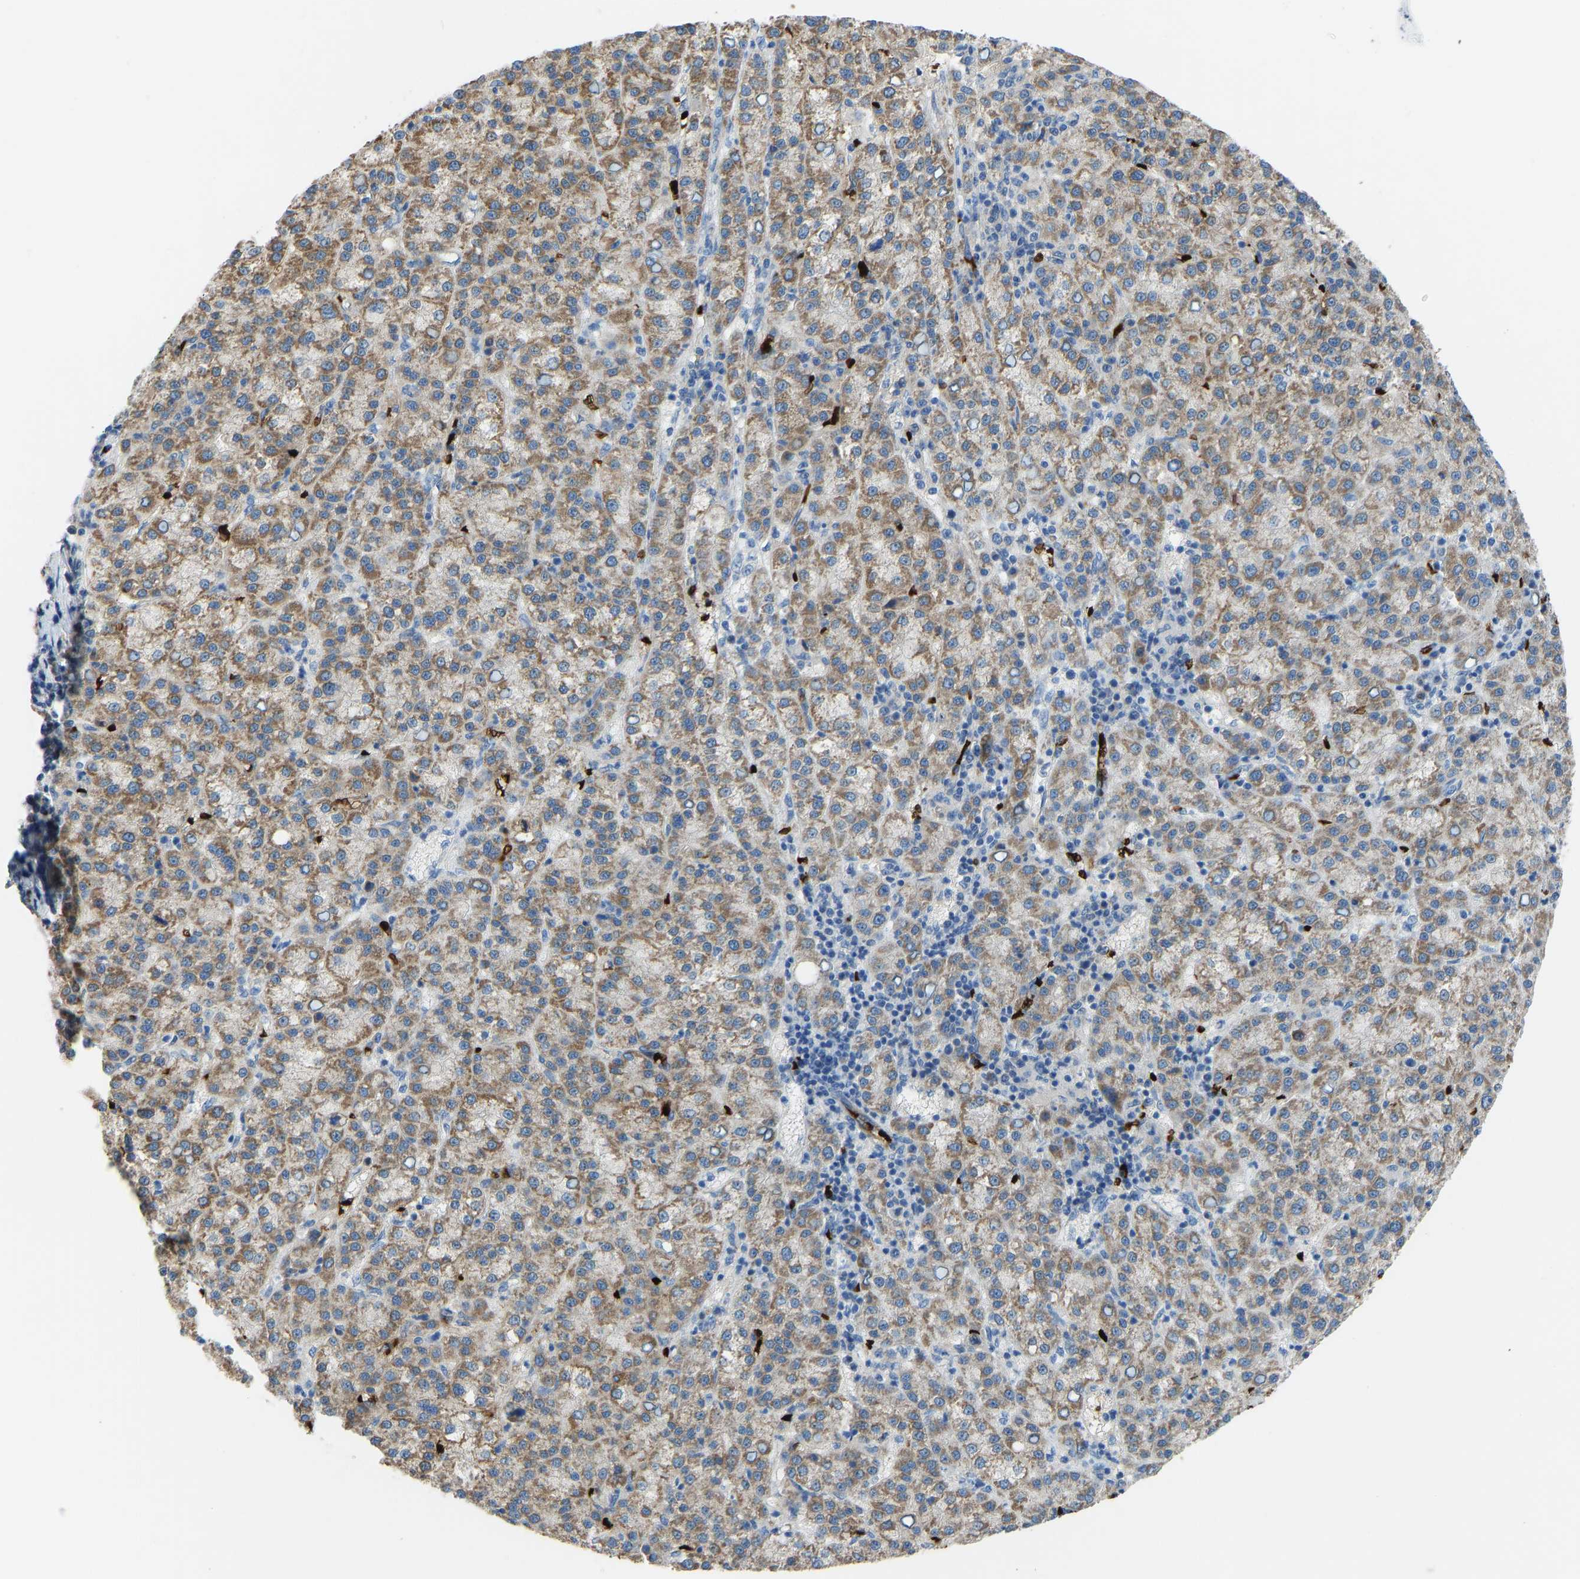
{"staining": {"intensity": "moderate", "quantity": ">75%", "location": "cytoplasmic/membranous"}, "tissue": "liver cancer", "cell_type": "Tumor cells", "image_type": "cancer", "snomed": [{"axis": "morphology", "description": "Carcinoma, Hepatocellular, NOS"}, {"axis": "topography", "description": "Liver"}], "caption": "Immunohistochemistry image of human liver cancer stained for a protein (brown), which exhibits medium levels of moderate cytoplasmic/membranous expression in approximately >75% of tumor cells.", "gene": "PIGS", "patient": {"sex": "female", "age": 58}}